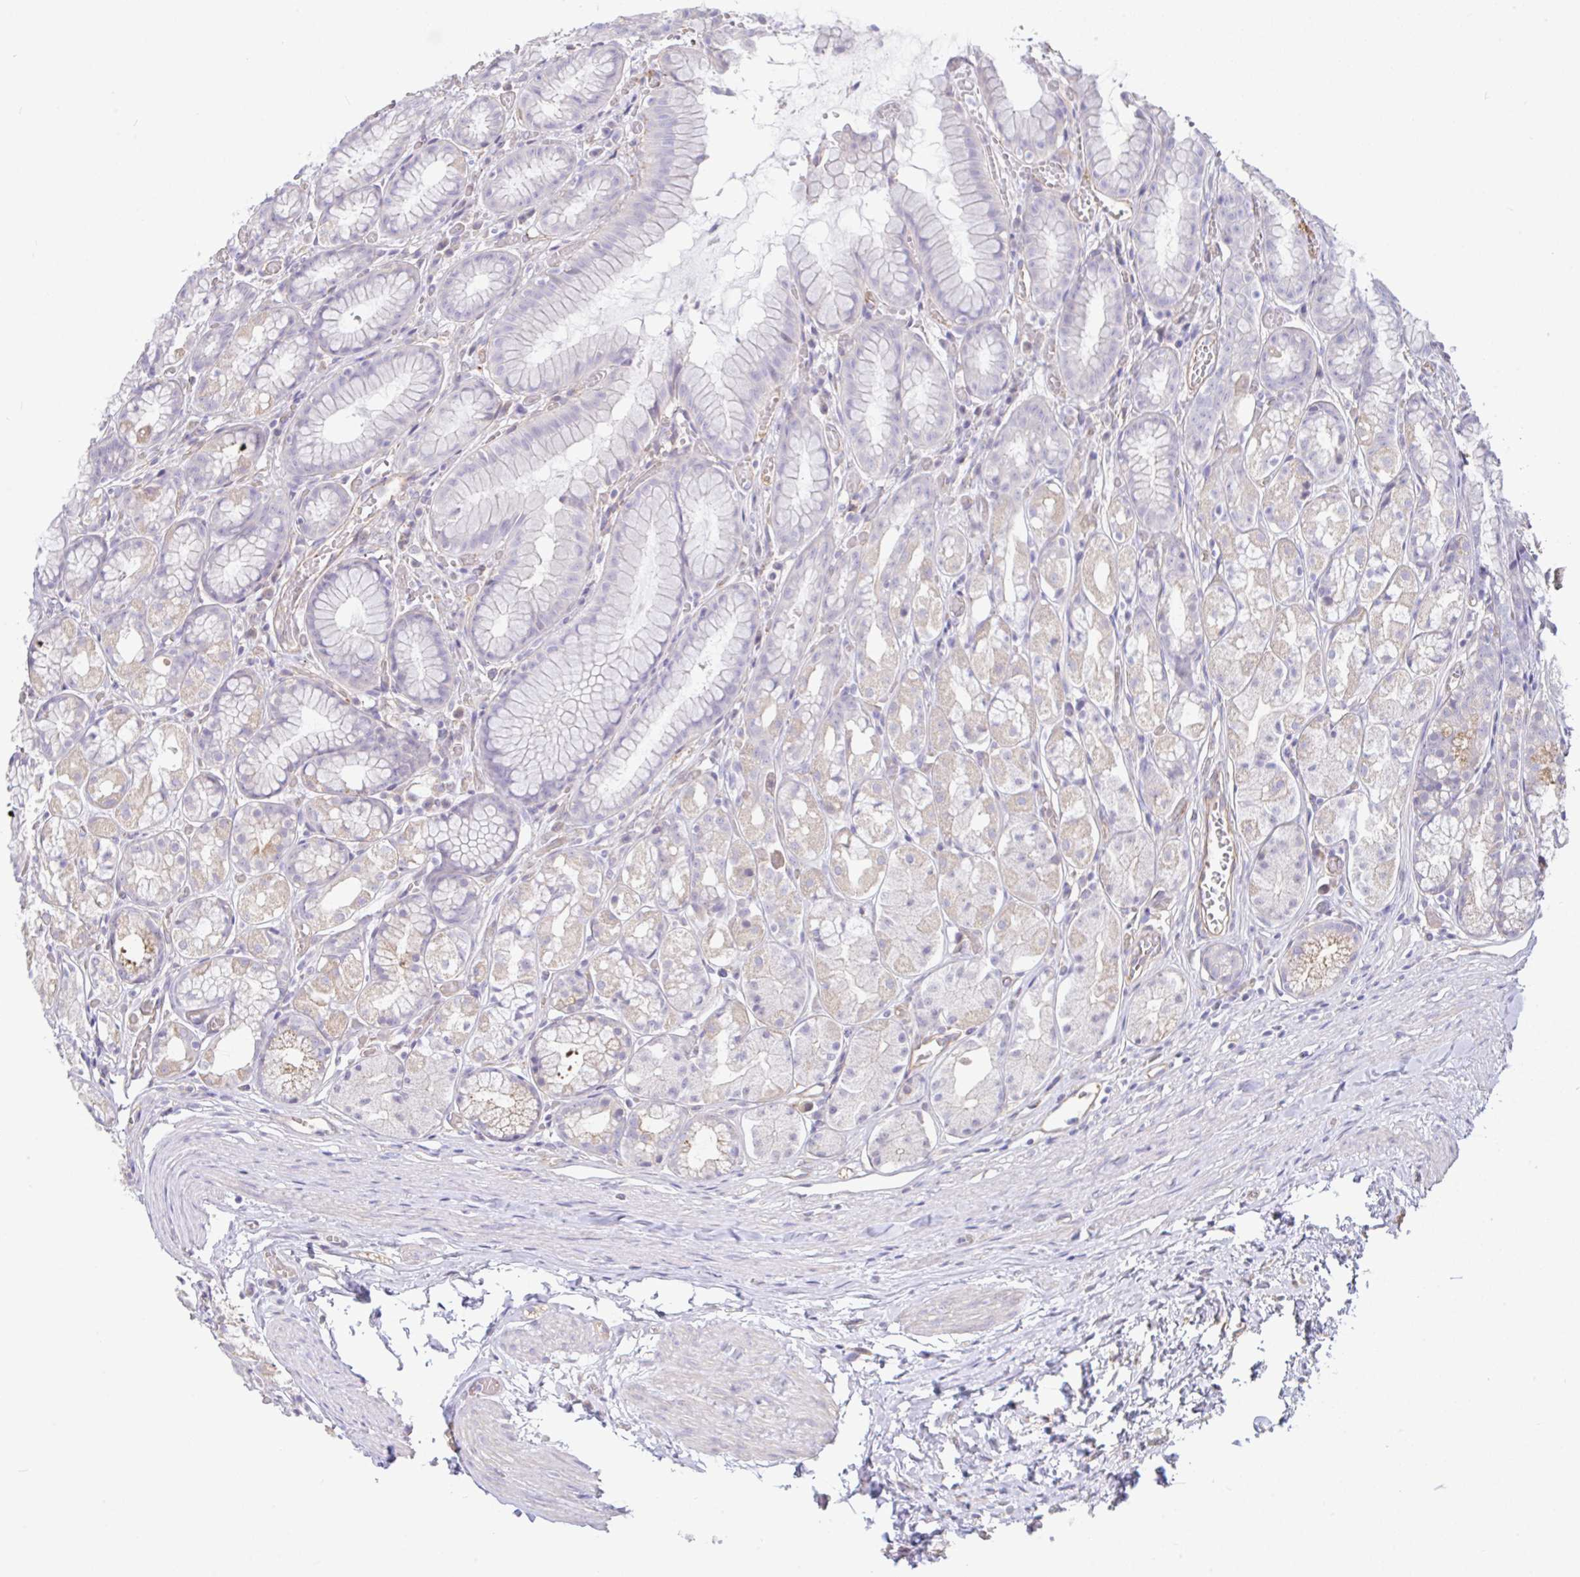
{"staining": {"intensity": "weak", "quantity": "<25%", "location": "cytoplasmic/membranous"}, "tissue": "stomach", "cell_type": "Glandular cells", "image_type": "normal", "snomed": [{"axis": "morphology", "description": "Normal tissue, NOS"}, {"axis": "topography", "description": "Smooth muscle"}, {"axis": "topography", "description": "Stomach"}], "caption": "Glandular cells are negative for brown protein staining in unremarkable stomach.", "gene": "PLCD4", "patient": {"sex": "male", "age": 70}}